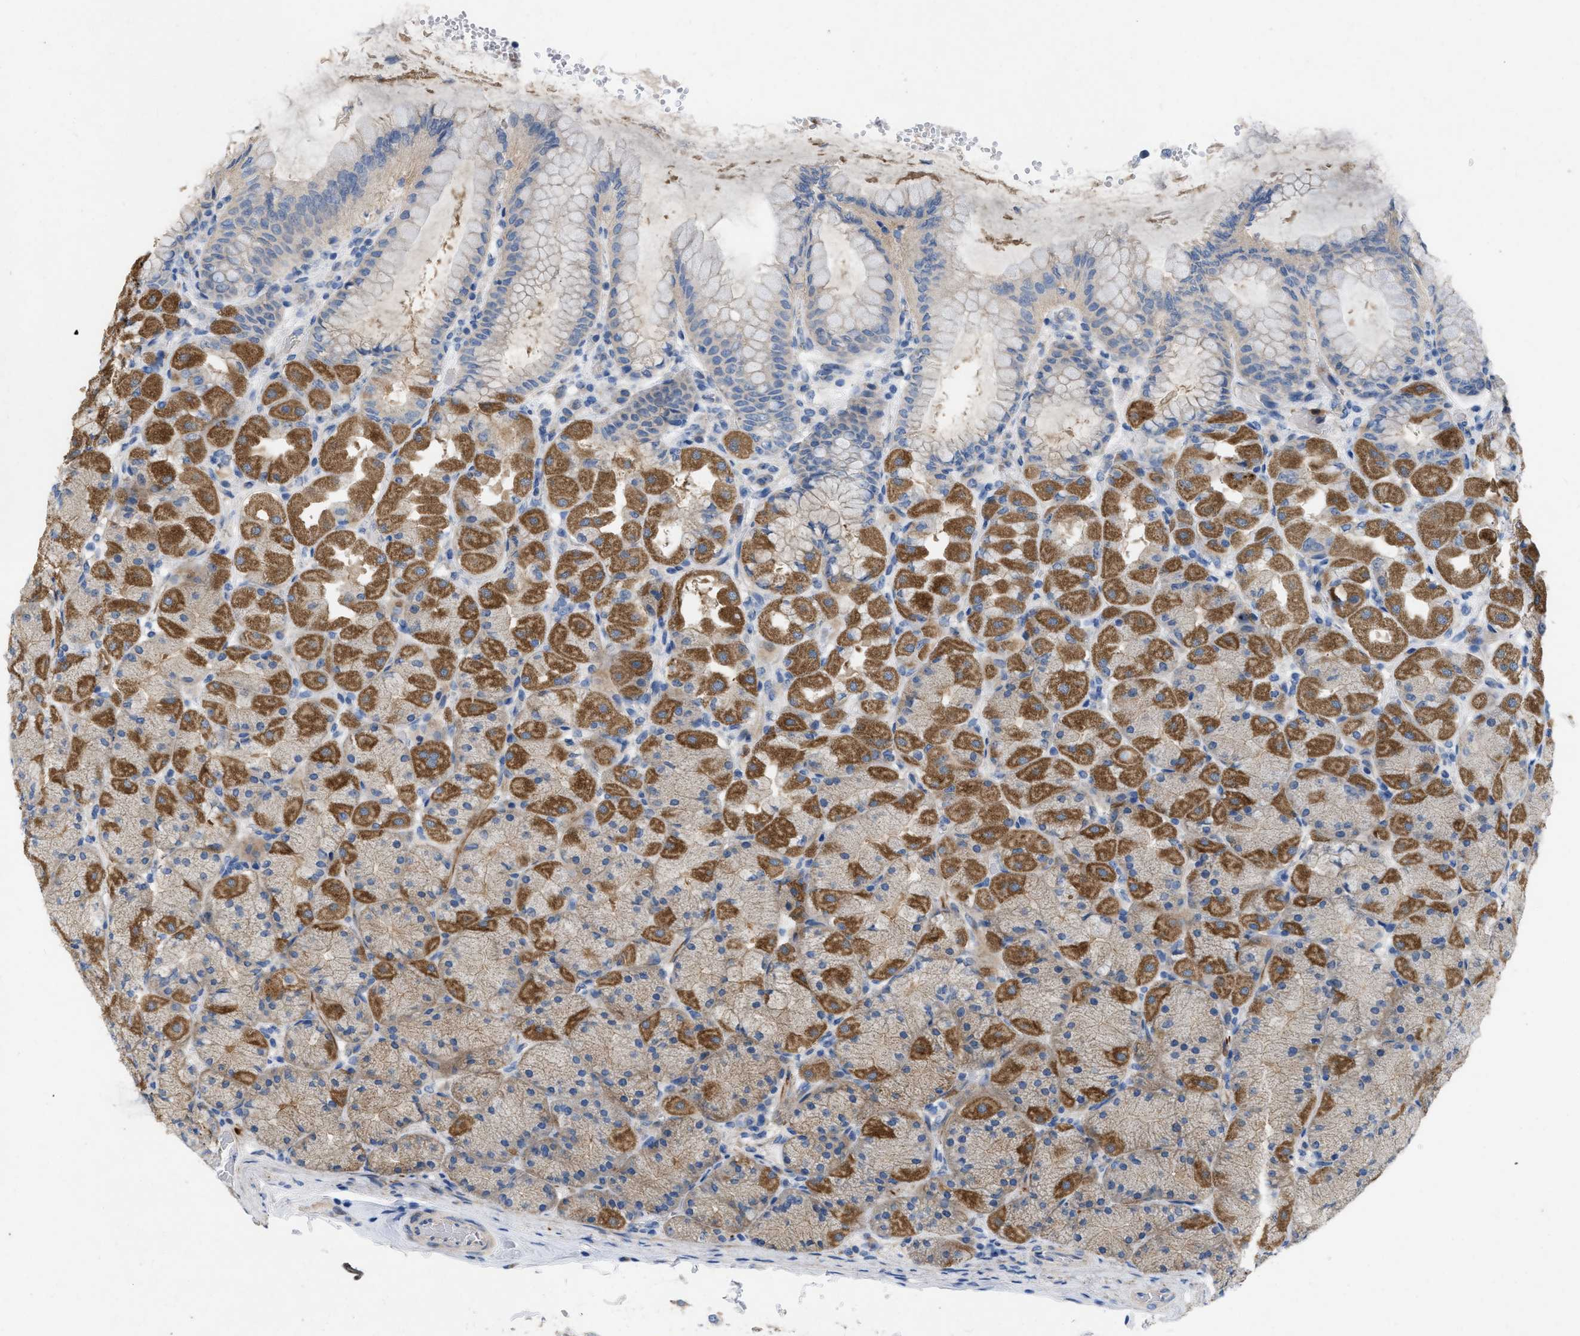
{"staining": {"intensity": "moderate", "quantity": ">75%", "location": "cytoplasmic/membranous"}, "tissue": "stomach", "cell_type": "Glandular cells", "image_type": "normal", "snomed": [{"axis": "morphology", "description": "Normal tissue, NOS"}, {"axis": "topography", "description": "Stomach, upper"}], "caption": "Immunohistochemistry (IHC) (DAB (3,3'-diaminobenzidine)) staining of normal human stomach exhibits moderate cytoplasmic/membranous protein positivity in approximately >75% of glandular cells. Nuclei are stained in blue.", "gene": "PLPPR5", "patient": {"sex": "female", "age": 56}}